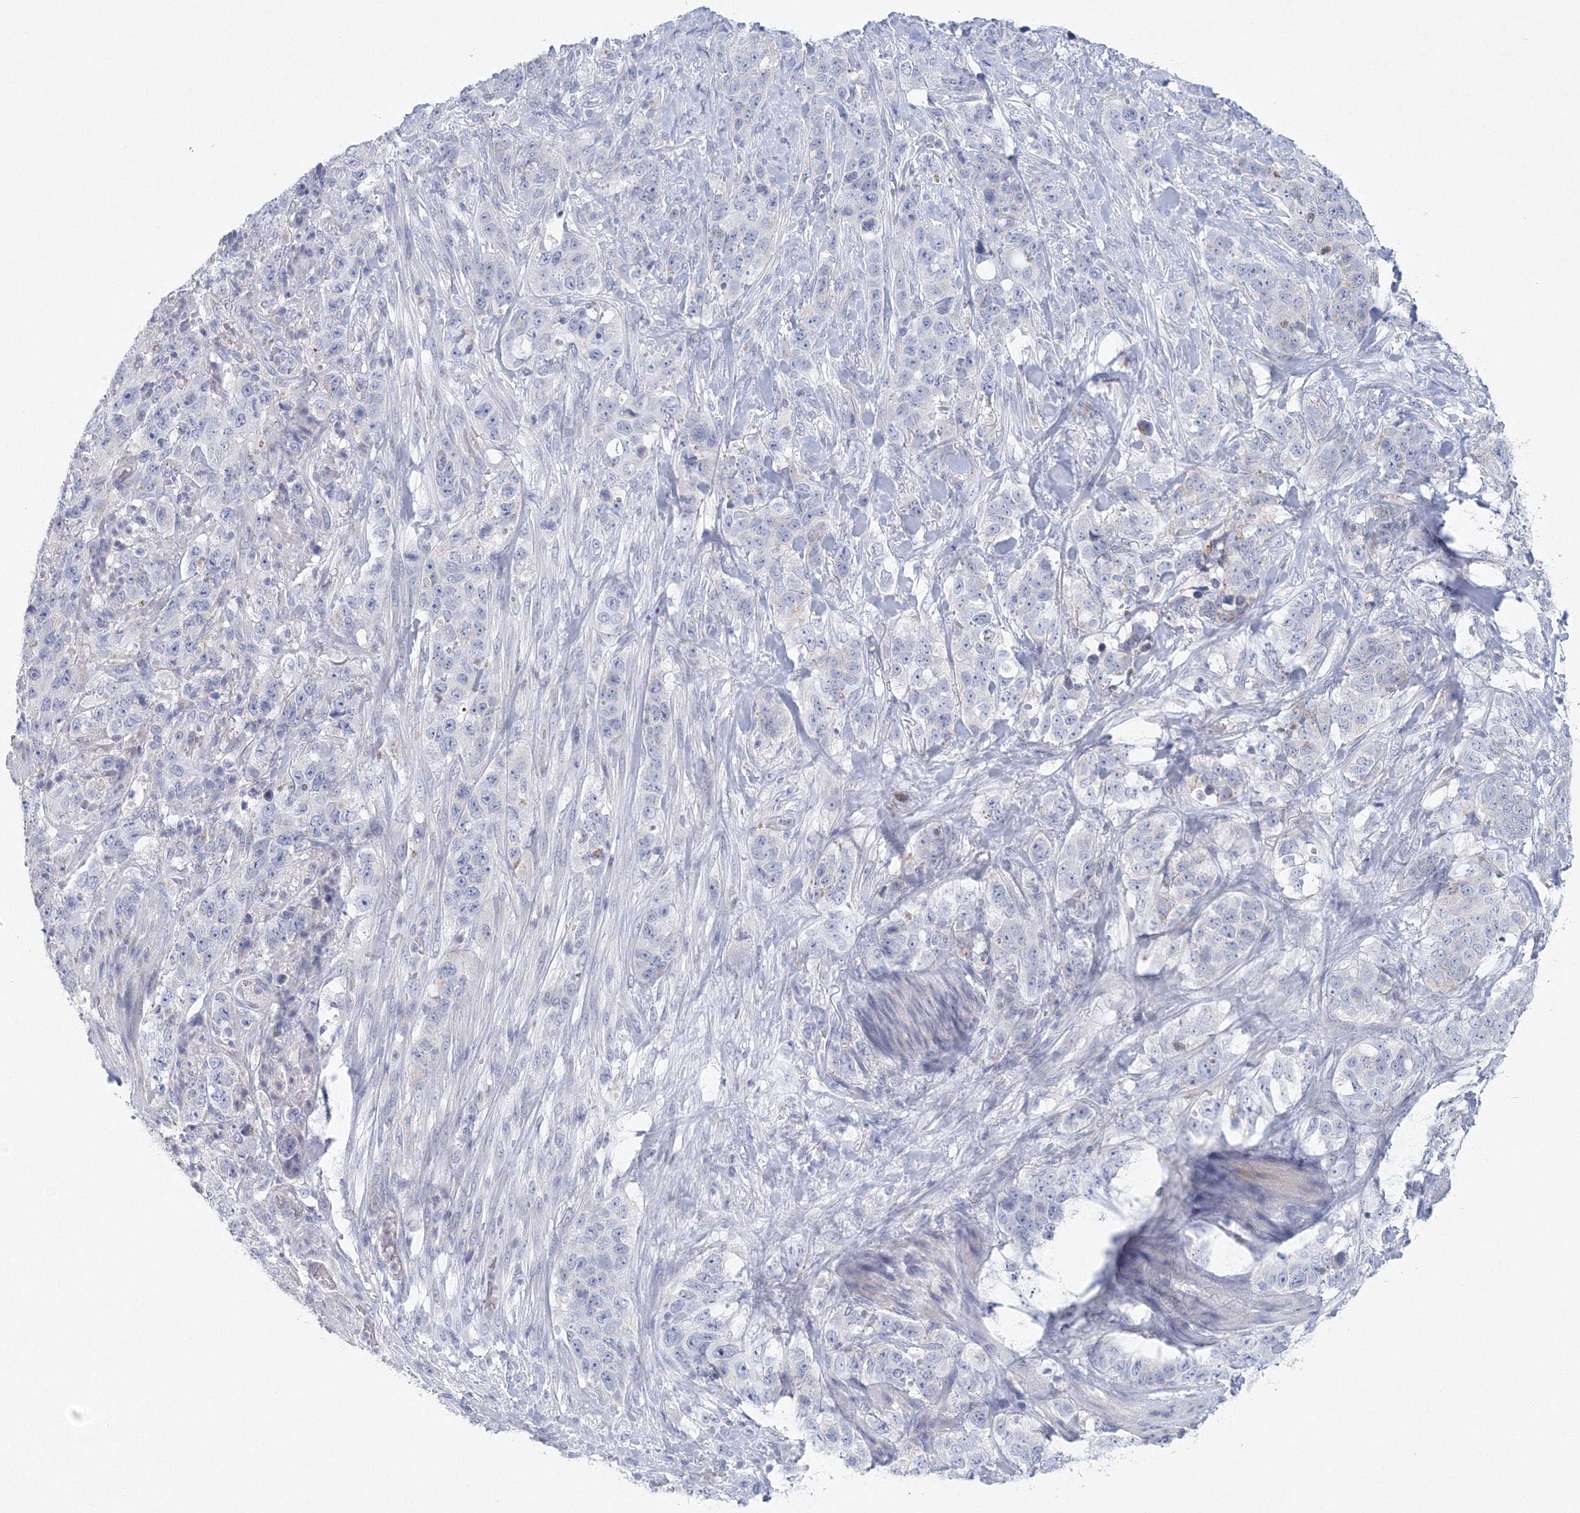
{"staining": {"intensity": "negative", "quantity": "none", "location": "none"}, "tissue": "stomach cancer", "cell_type": "Tumor cells", "image_type": "cancer", "snomed": [{"axis": "morphology", "description": "Adenocarcinoma, NOS"}, {"axis": "topography", "description": "Stomach"}], "caption": "Immunohistochemical staining of human stomach cancer (adenocarcinoma) shows no significant positivity in tumor cells. Nuclei are stained in blue.", "gene": "NIPAL1", "patient": {"sex": "male", "age": 48}}